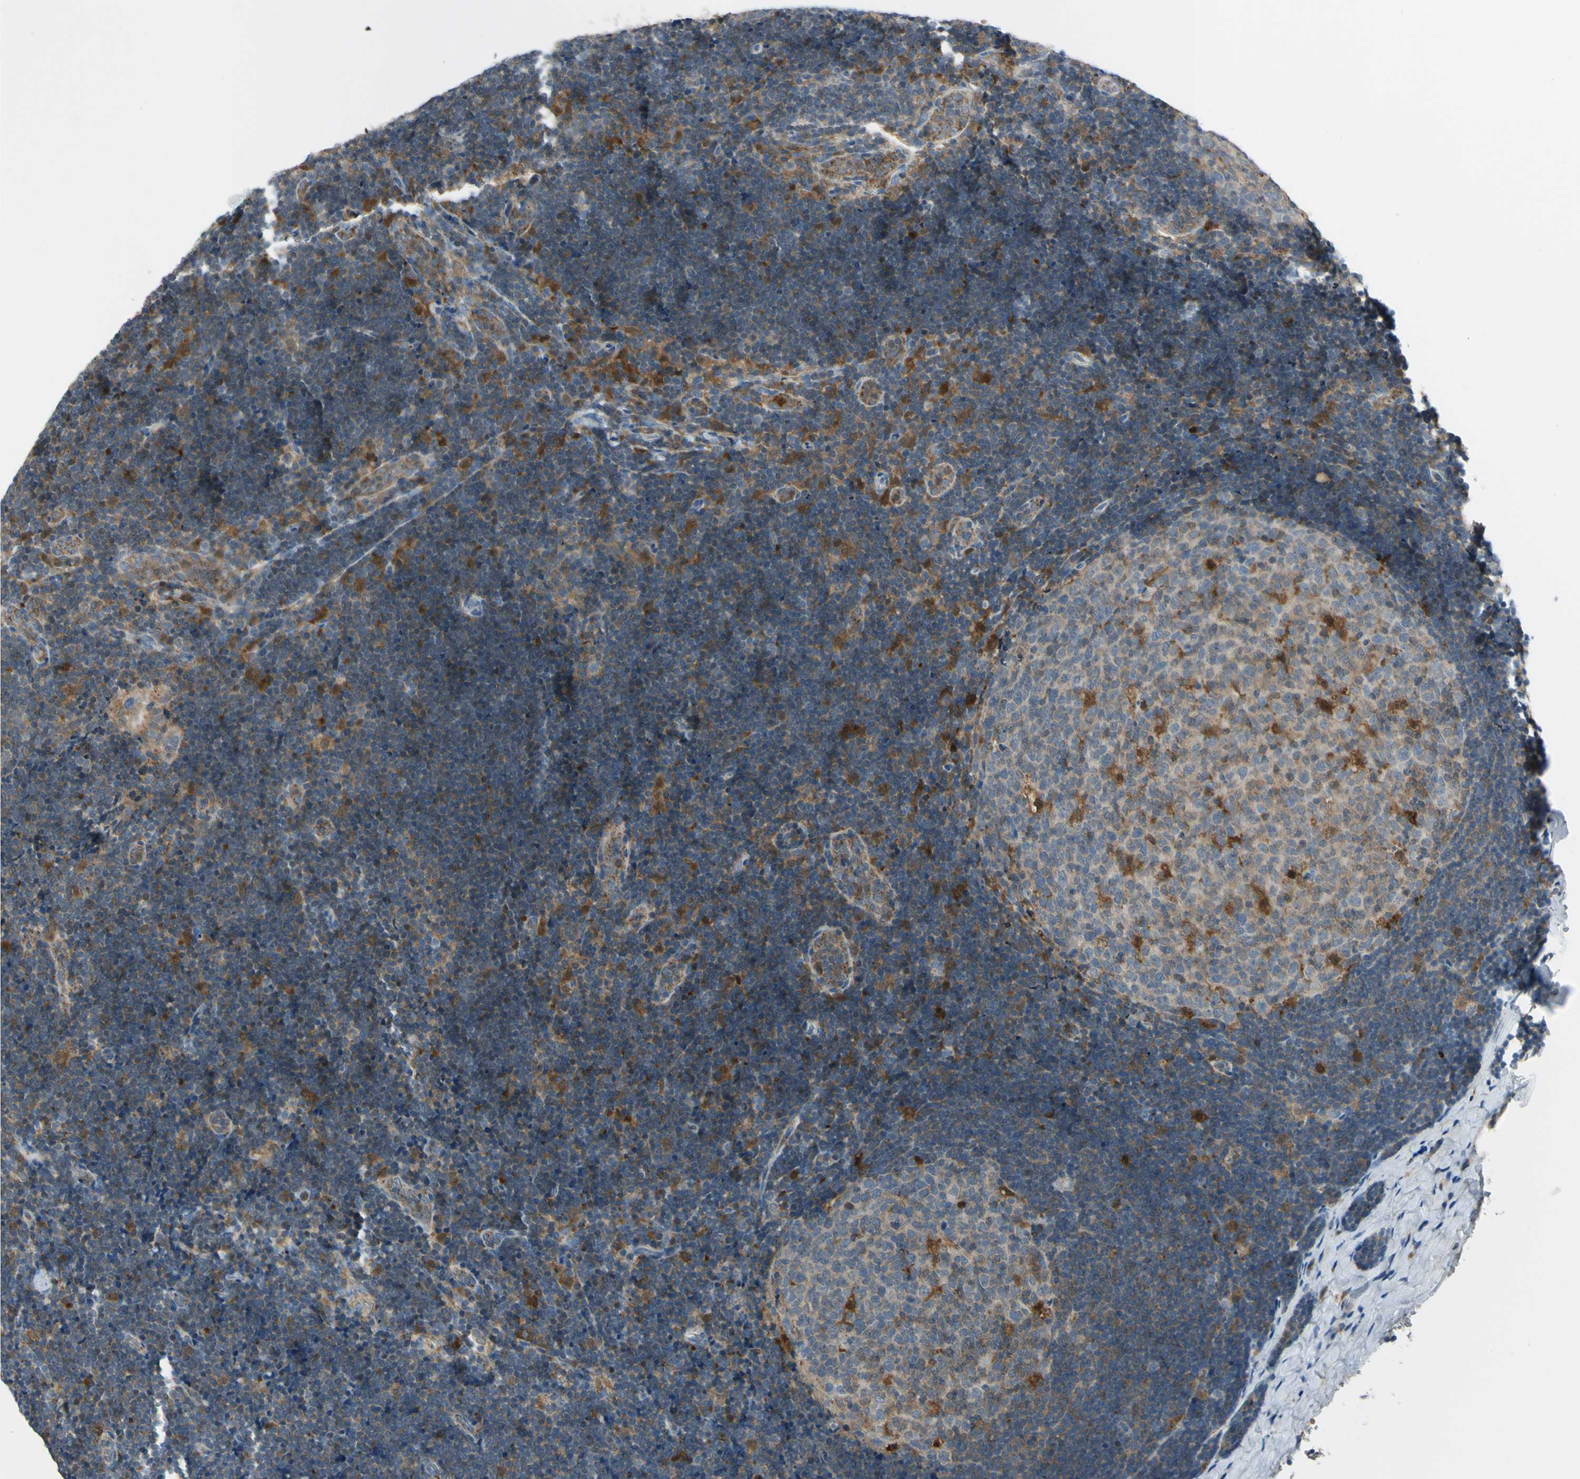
{"staining": {"intensity": "strong", "quantity": "<25%", "location": "cytoplasmic/membranous"}, "tissue": "lymph node", "cell_type": "Germinal center cells", "image_type": "normal", "snomed": [{"axis": "morphology", "description": "Normal tissue, NOS"}, {"axis": "topography", "description": "Lymph node"}], "caption": "Immunohistochemical staining of normal human lymph node reveals <25% levels of strong cytoplasmic/membranous protein expression in approximately <25% of germinal center cells. (Brightfield microscopy of DAB IHC at high magnification).", "gene": "CYRIB", "patient": {"sex": "female", "age": 14}}